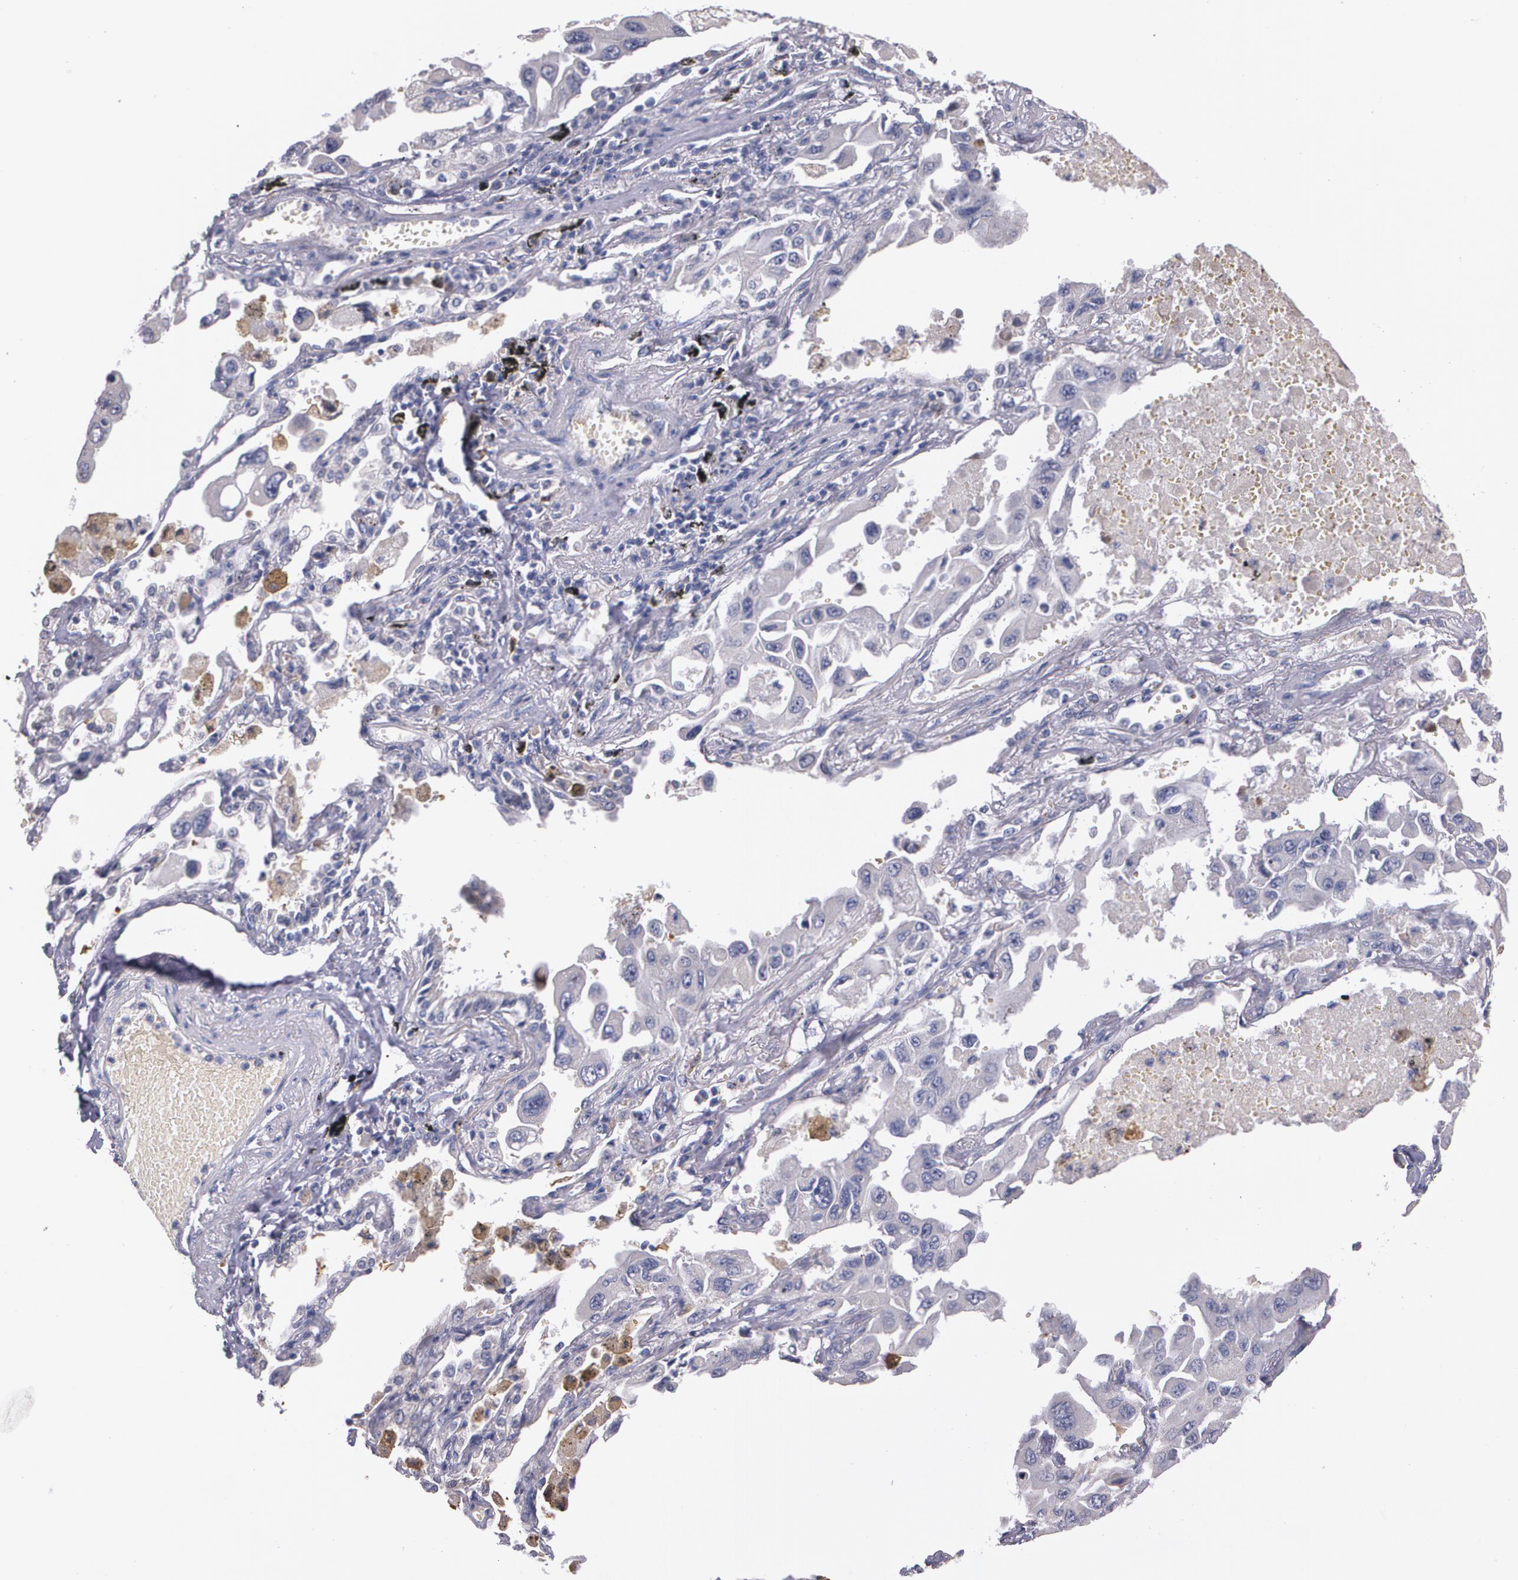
{"staining": {"intensity": "negative", "quantity": "none", "location": "none"}, "tissue": "lung cancer", "cell_type": "Tumor cells", "image_type": "cancer", "snomed": [{"axis": "morphology", "description": "Adenocarcinoma, NOS"}, {"axis": "topography", "description": "Lung"}], "caption": "Protein analysis of lung cancer (adenocarcinoma) shows no significant positivity in tumor cells. The staining is performed using DAB (3,3'-diaminobenzidine) brown chromogen with nuclei counter-stained in using hematoxylin.", "gene": "AMBP", "patient": {"sex": "male", "age": 64}}